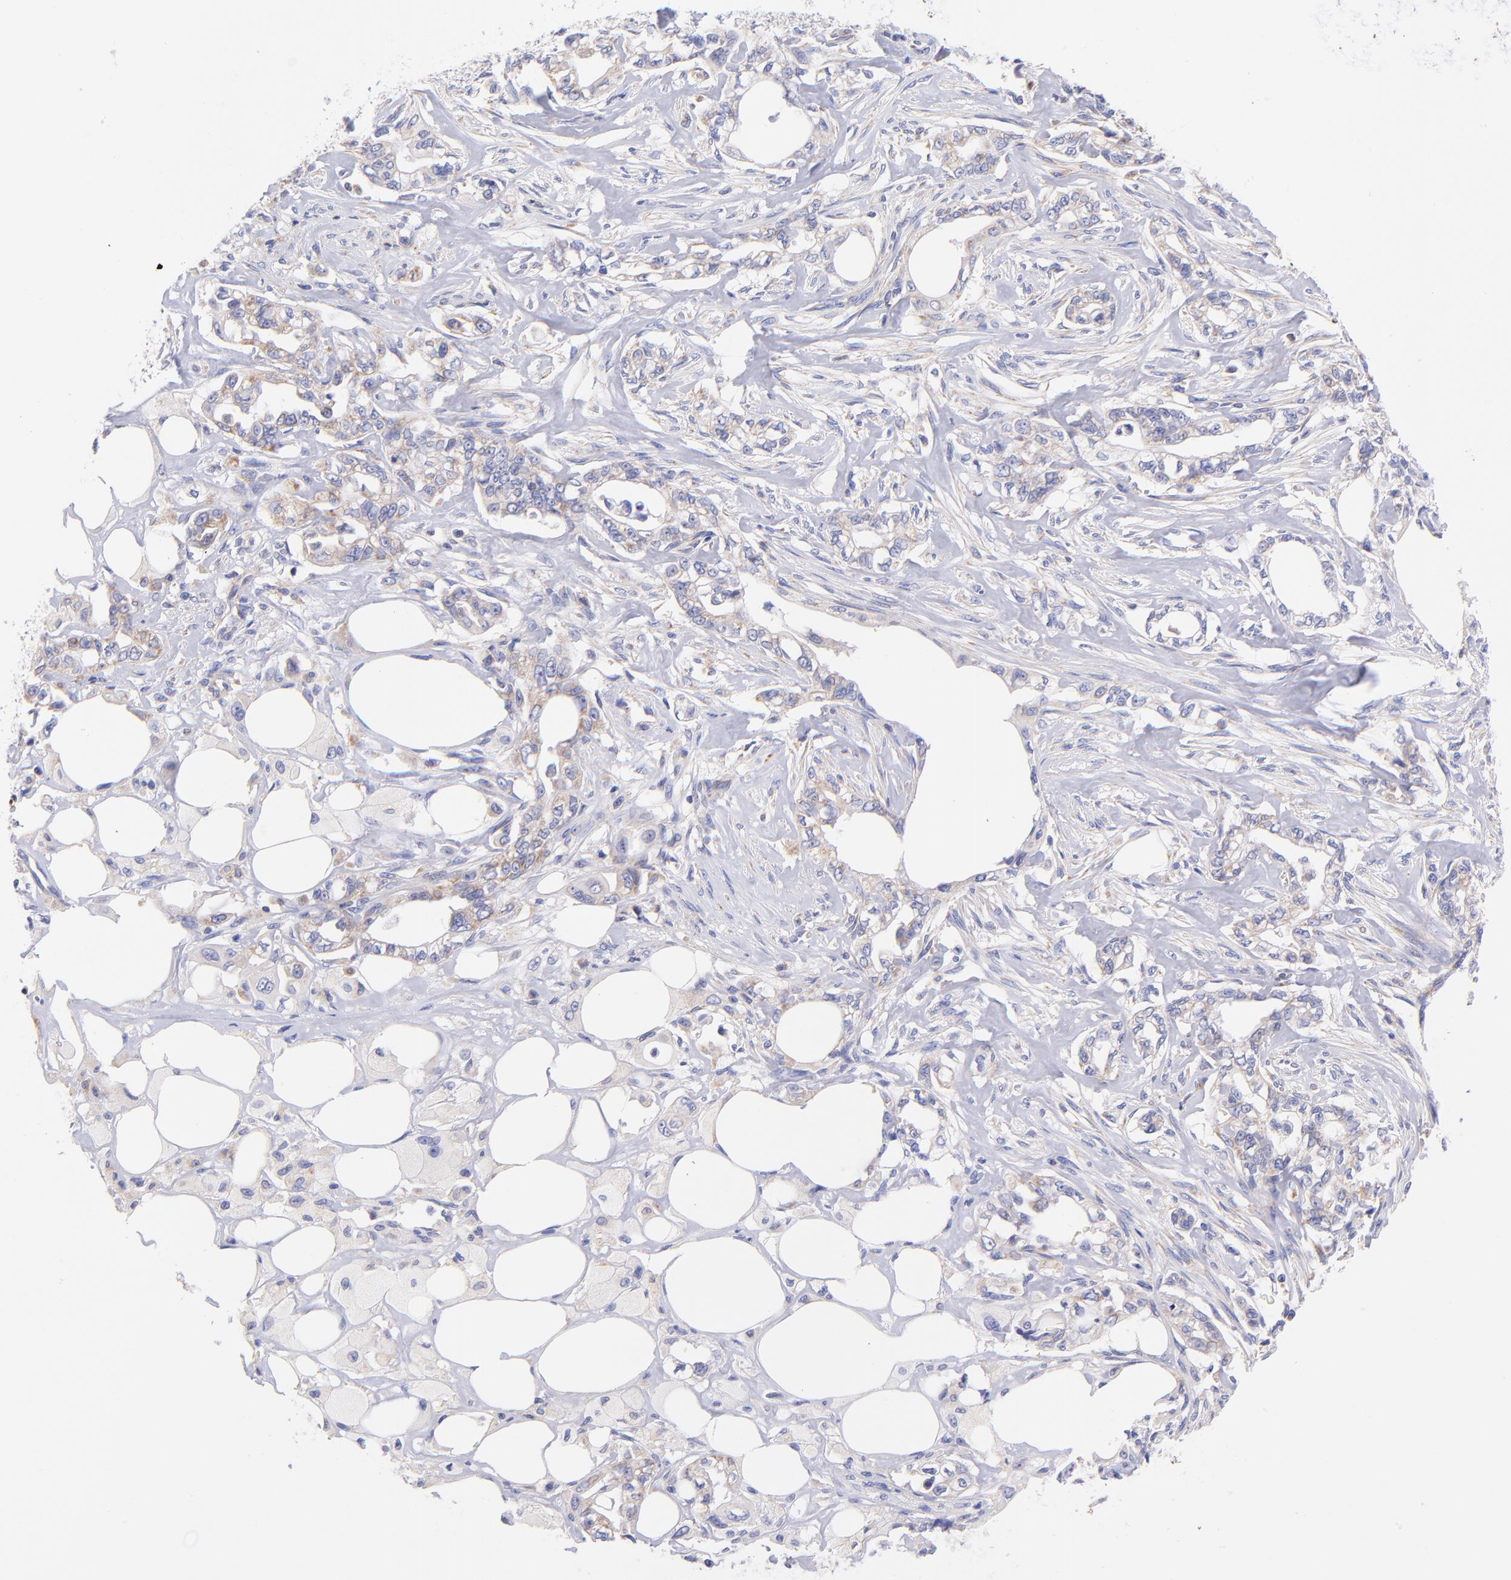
{"staining": {"intensity": "moderate", "quantity": "<25%", "location": "cytoplasmic/membranous"}, "tissue": "pancreatic cancer", "cell_type": "Tumor cells", "image_type": "cancer", "snomed": [{"axis": "morphology", "description": "Normal tissue, NOS"}, {"axis": "topography", "description": "Pancreas"}], "caption": "Protein analysis of pancreatic cancer tissue displays moderate cytoplasmic/membranous expression in approximately <25% of tumor cells.", "gene": "NDUFB7", "patient": {"sex": "male", "age": 42}}